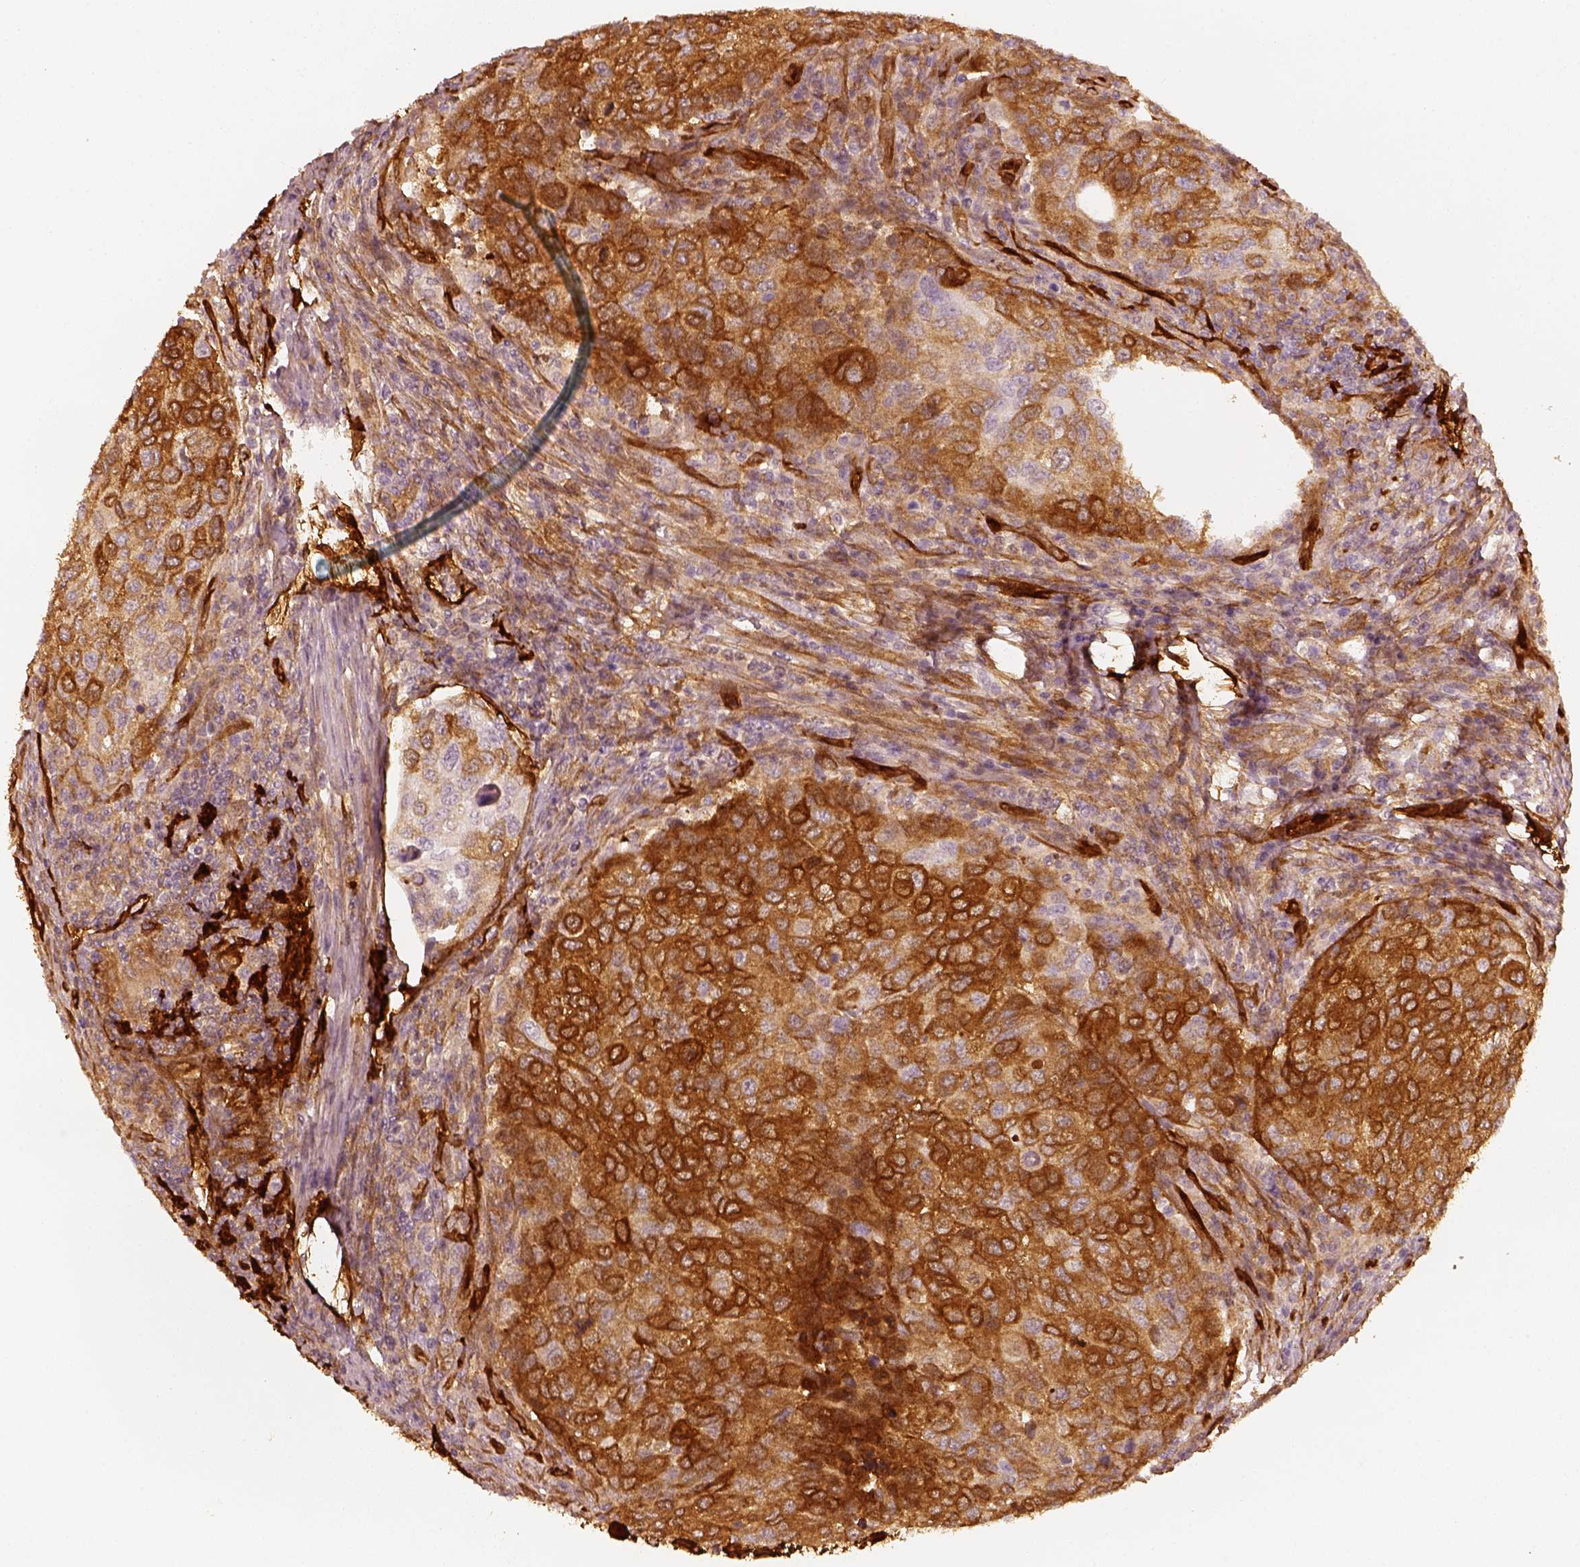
{"staining": {"intensity": "strong", "quantity": ">75%", "location": "cytoplasmic/membranous"}, "tissue": "urothelial cancer", "cell_type": "Tumor cells", "image_type": "cancer", "snomed": [{"axis": "morphology", "description": "Urothelial carcinoma, High grade"}, {"axis": "topography", "description": "Urinary bladder"}], "caption": "High-power microscopy captured an immunohistochemistry (IHC) micrograph of urothelial cancer, revealing strong cytoplasmic/membranous staining in approximately >75% of tumor cells. (Brightfield microscopy of DAB IHC at high magnification).", "gene": "FSCN1", "patient": {"sex": "female", "age": 78}}